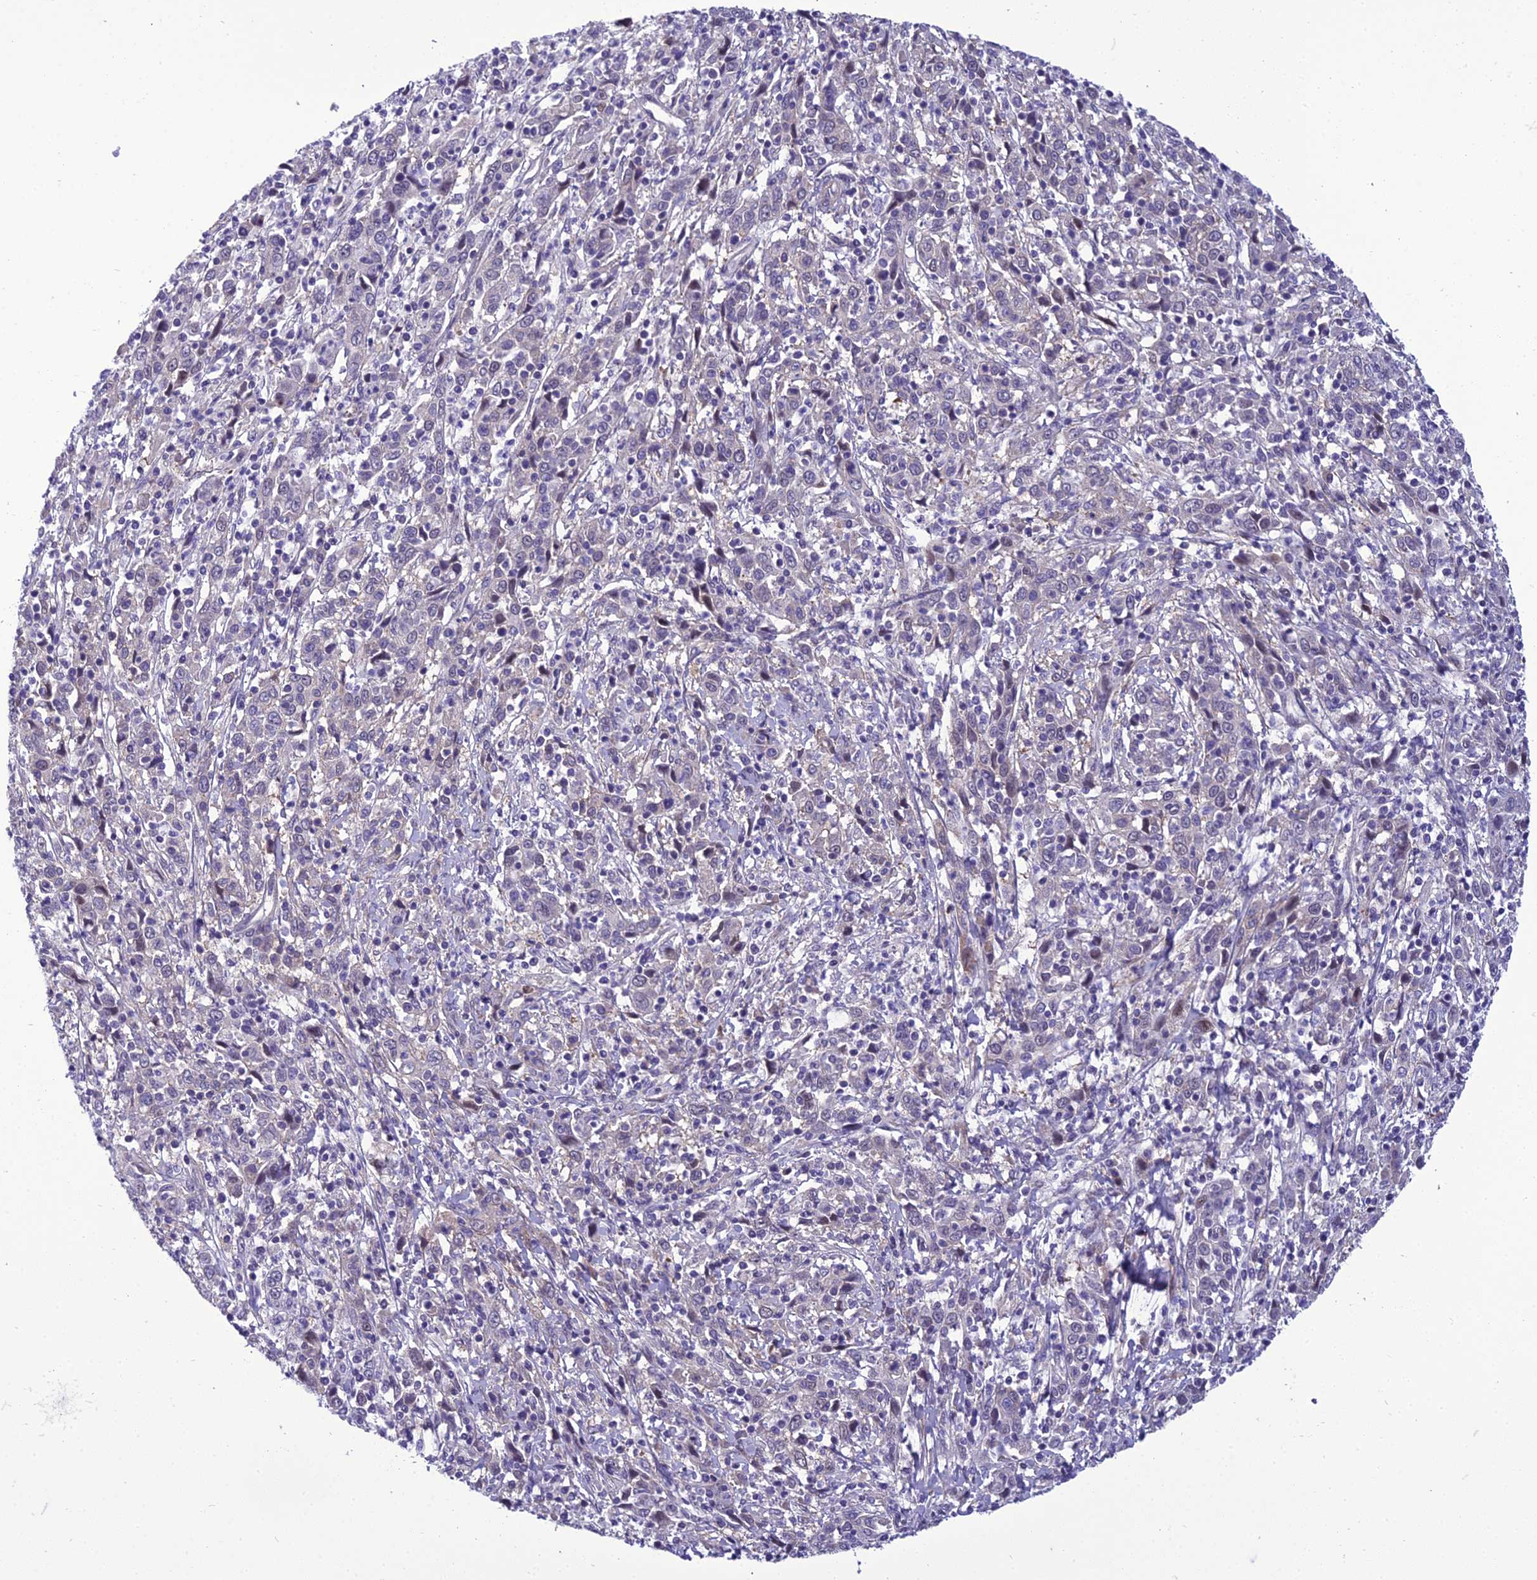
{"staining": {"intensity": "negative", "quantity": "none", "location": "none"}, "tissue": "cervical cancer", "cell_type": "Tumor cells", "image_type": "cancer", "snomed": [{"axis": "morphology", "description": "Squamous cell carcinoma, NOS"}, {"axis": "topography", "description": "Cervix"}], "caption": "A histopathology image of human cervical cancer is negative for staining in tumor cells.", "gene": "GAB4", "patient": {"sex": "female", "age": 46}}